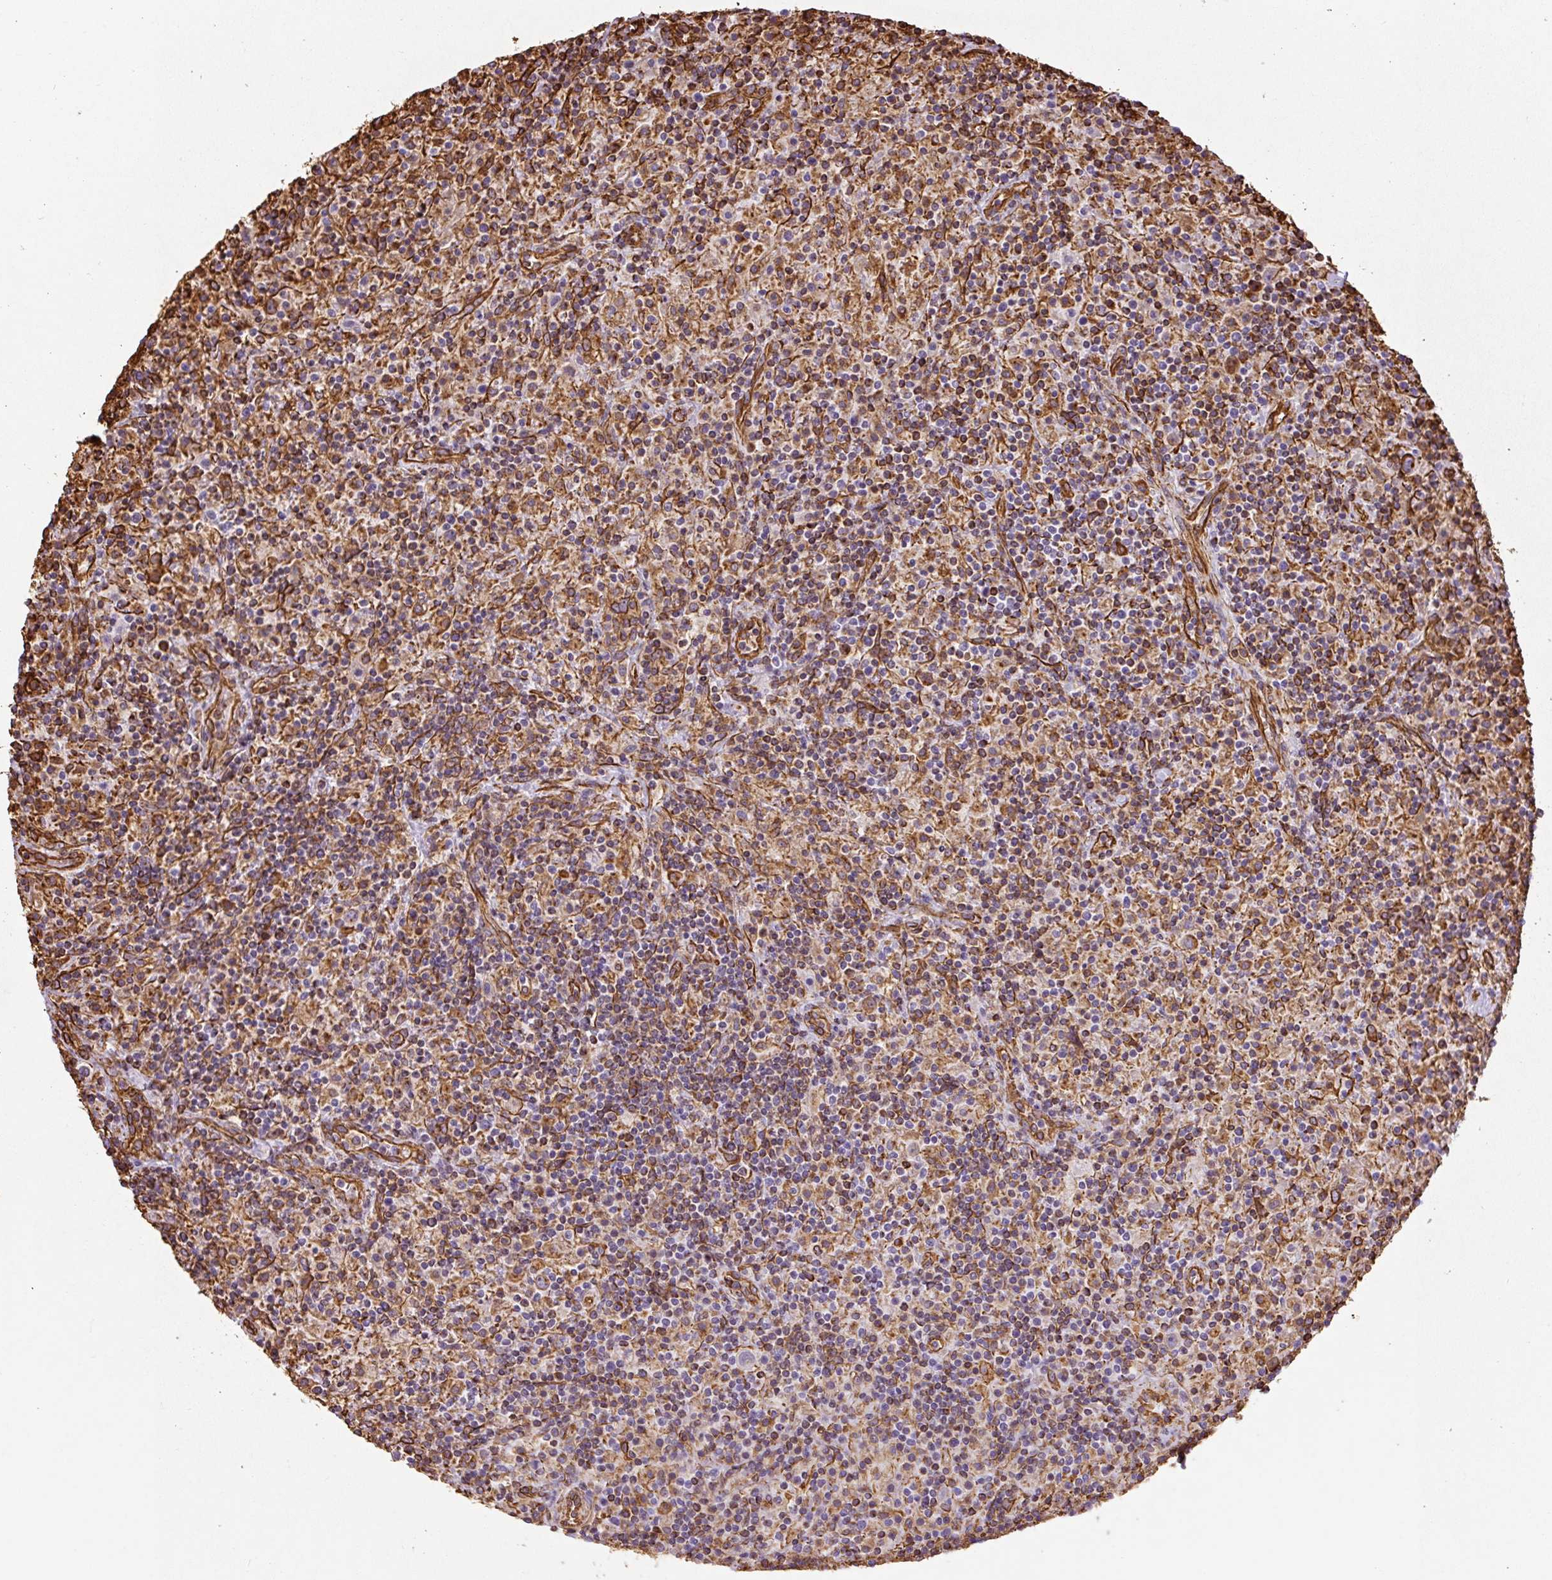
{"staining": {"intensity": "moderate", "quantity": ">75%", "location": "cytoplasmic/membranous"}, "tissue": "lymphoma", "cell_type": "Tumor cells", "image_type": "cancer", "snomed": [{"axis": "morphology", "description": "Hodgkin's disease, NOS"}, {"axis": "topography", "description": "Lymph node"}], "caption": "There is medium levels of moderate cytoplasmic/membranous expression in tumor cells of Hodgkin's disease, as demonstrated by immunohistochemical staining (brown color).", "gene": "VIM", "patient": {"sex": "male", "age": 70}}